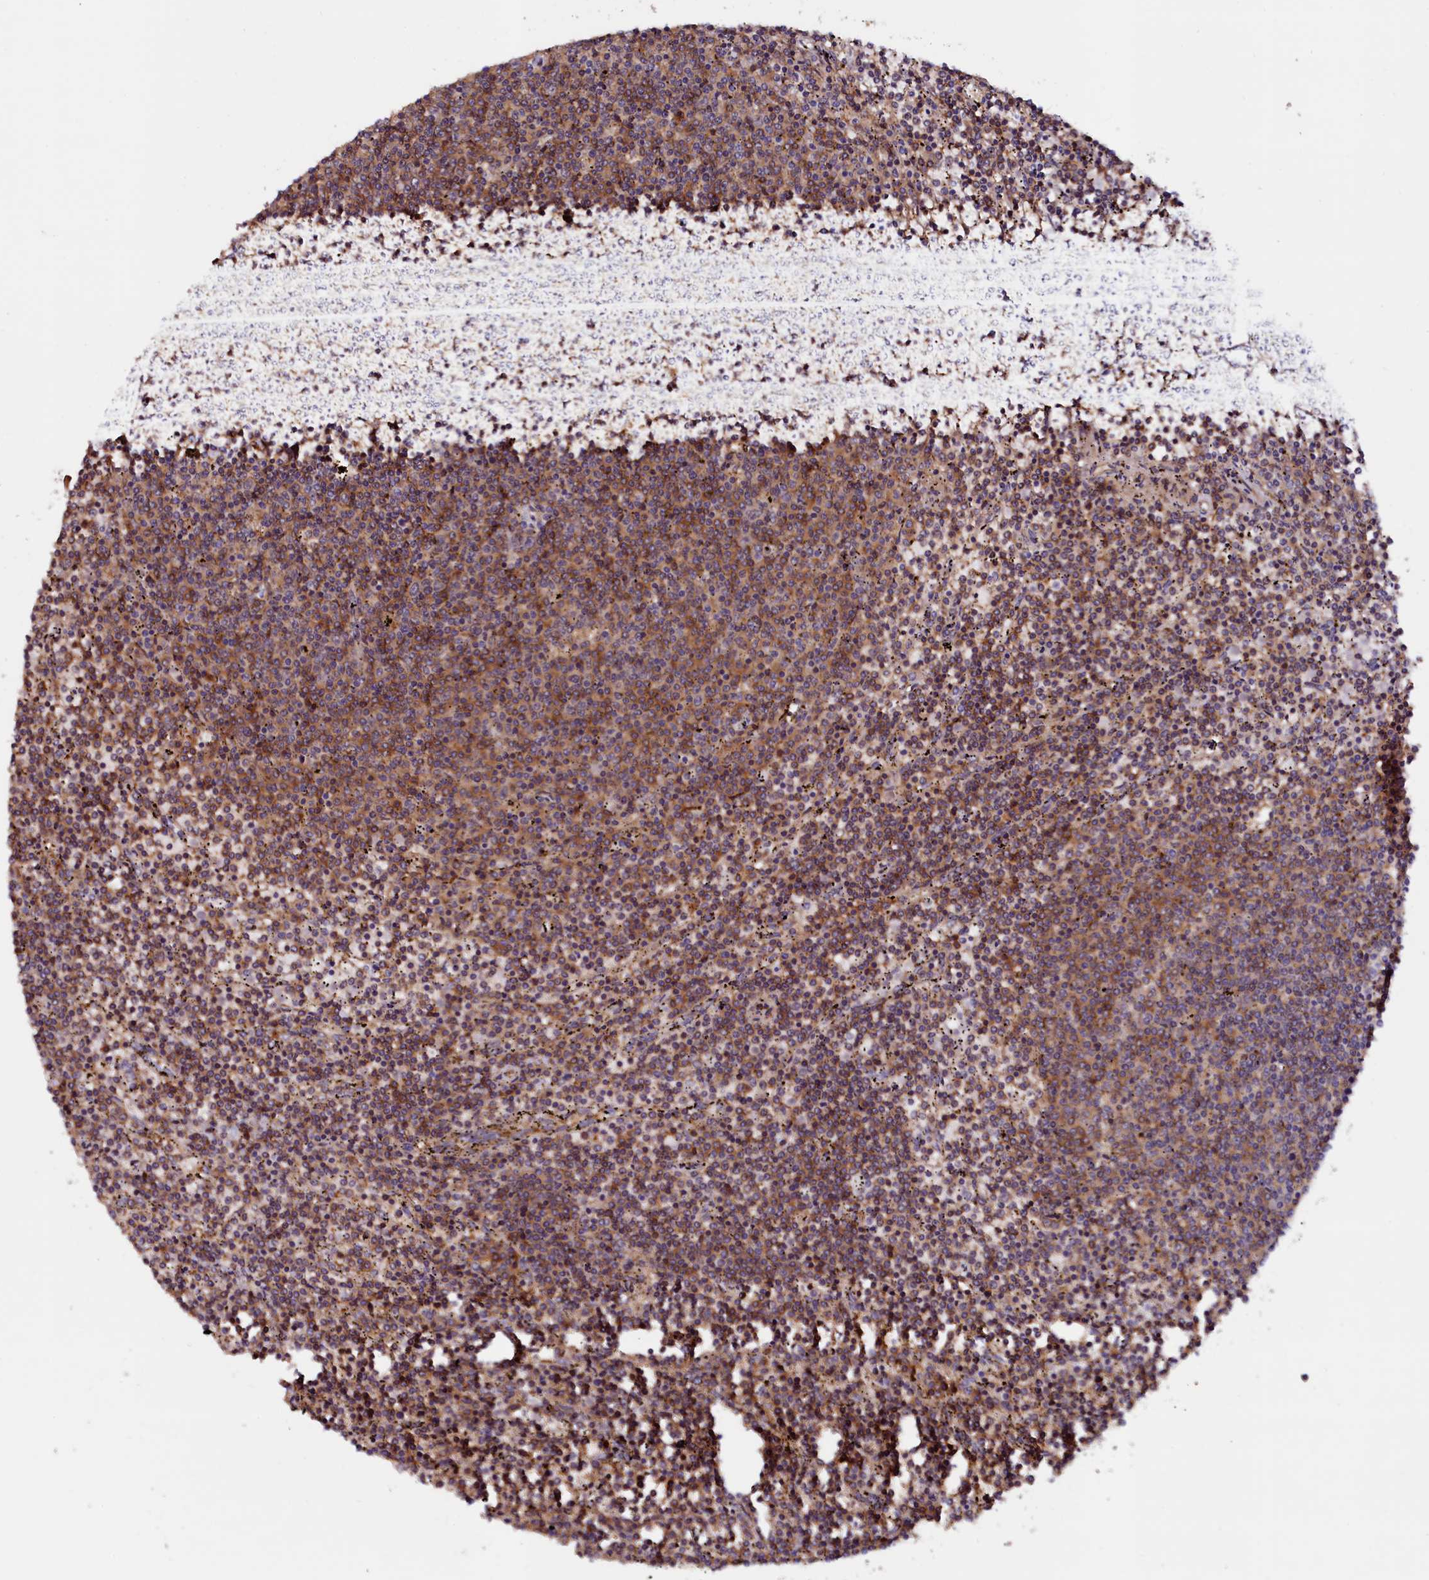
{"staining": {"intensity": "moderate", "quantity": "25%-75%", "location": "cytoplasmic/membranous"}, "tissue": "lymphoma", "cell_type": "Tumor cells", "image_type": "cancer", "snomed": [{"axis": "morphology", "description": "Malignant lymphoma, non-Hodgkin's type, Low grade"}, {"axis": "topography", "description": "Spleen"}], "caption": "Immunohistochemical staining of malignant lymphoma, non-Hodgkin's type (low-grade) reveals moderate cytoplasmic/membranous protein positivity in about 25%-75% of tumor cells. The protein of interest is shown in brown color, while the nuclei are stained blue.", "gene": "DUOXA1", "patient": {"sex": "female", "age": 50}}